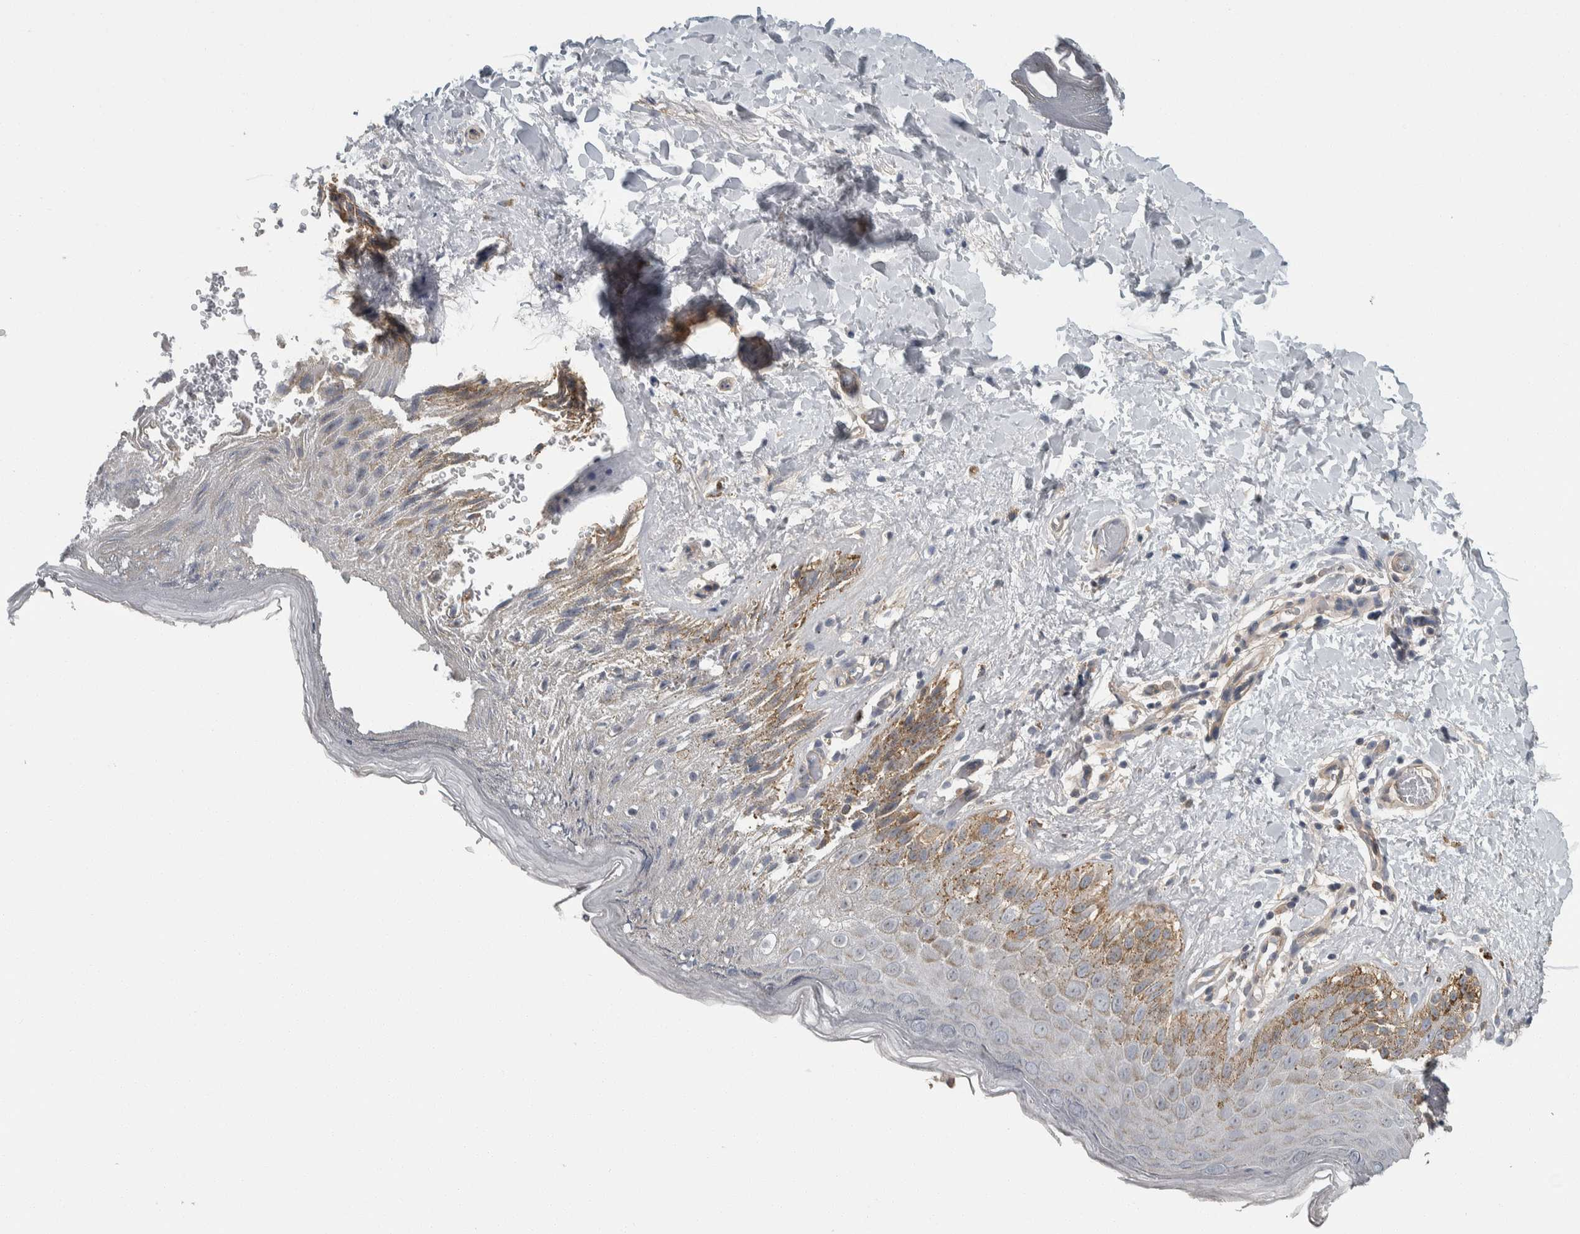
{"staining": {"intensity": "weak", "quantity": "<25%", "location": "cytoplasmic/membranous"}, "tissue": "skin", "cell_type": "Epidermal cells", "image_type": "normal", "snomed": [{"axis": "morphology", "description": "Normal tissue, NOS"}, {"axis": "topography", "description": "Anal"}], "caption": "Immunohistochemistry image of normal skin: skin stained with DAB shows no significant protein positivity in epidermal cells.", "gene": "KCNJ3", "patient": {"sex": "male", "age": 44}}